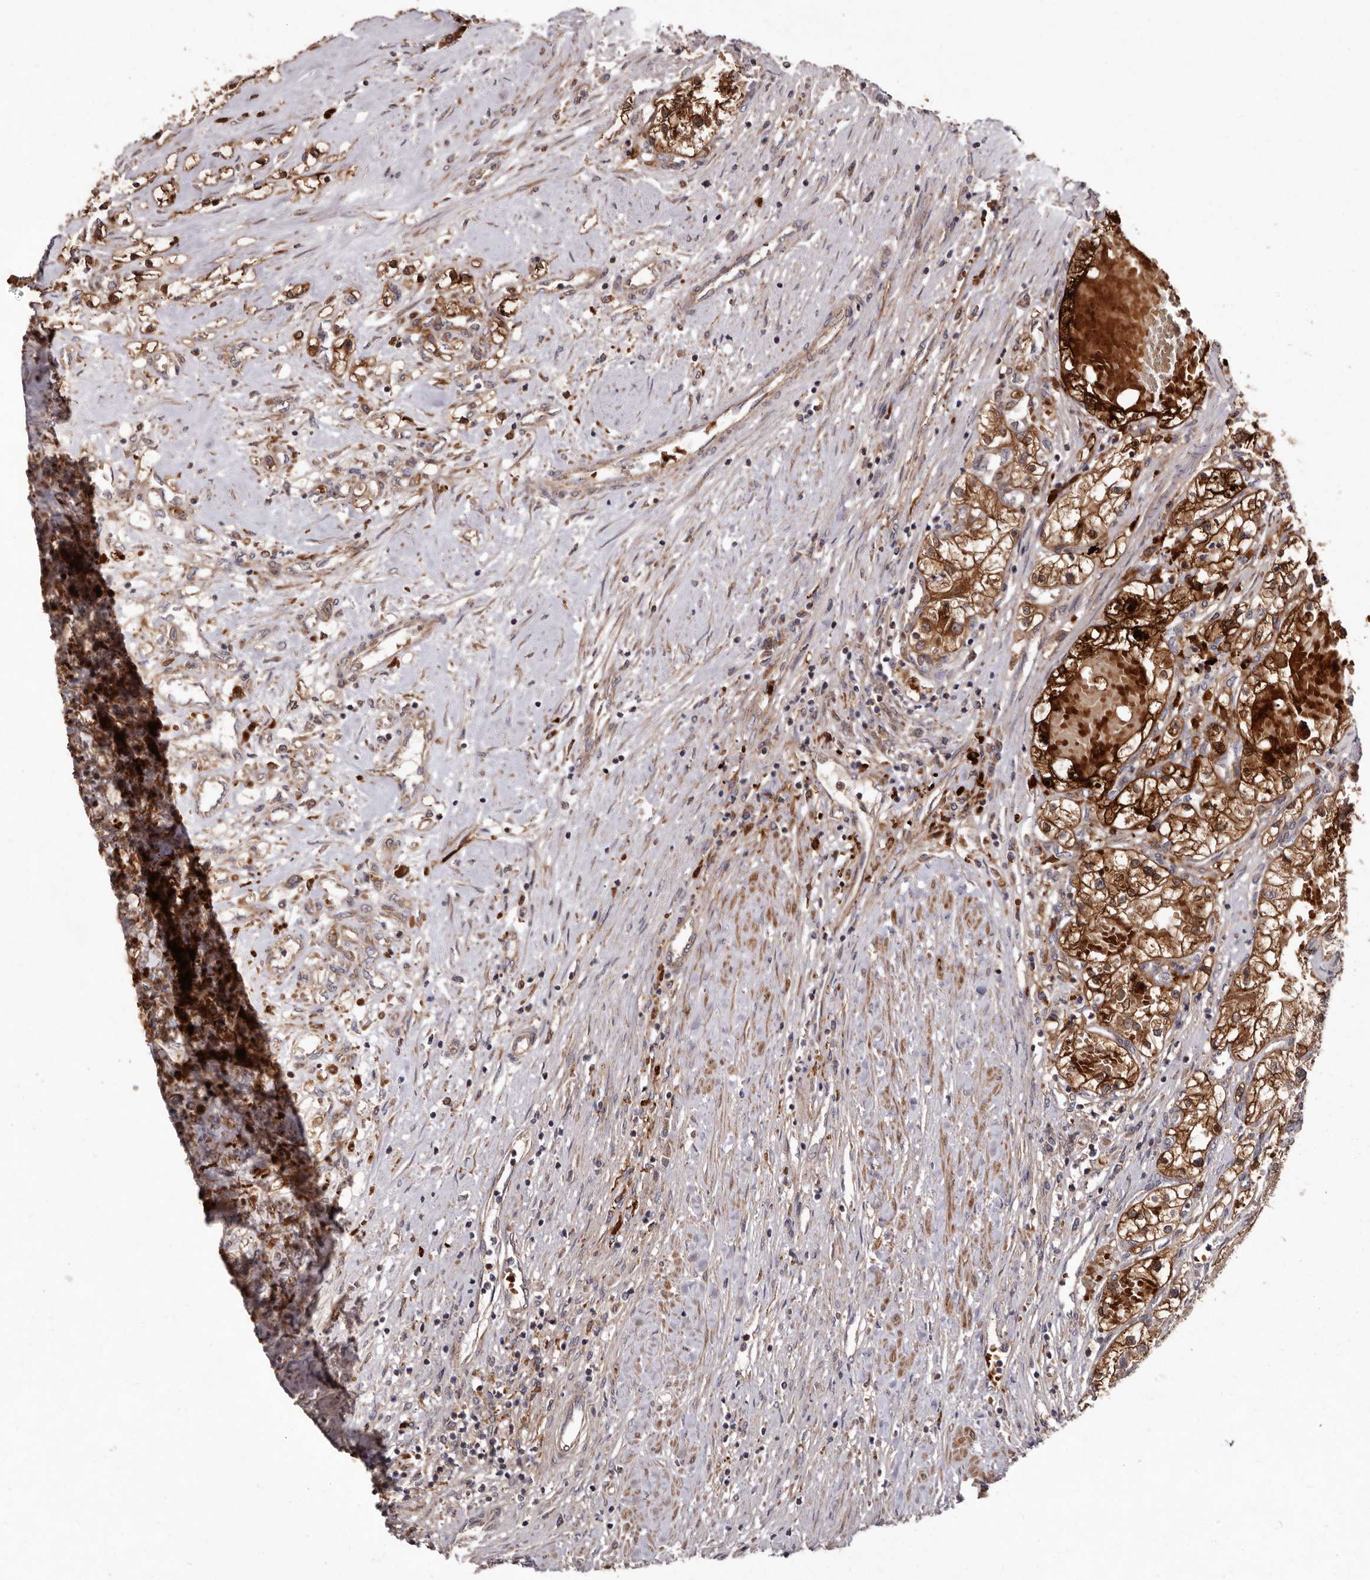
{"staining": {"intensity": "strong", "quantity": ">75%", "location": "cytoplasmic/membranous"}, "tissue": "renal cancer", "cell_type": "Tumor cells", "image_type": "cancer", "snomed": [{"axis": "morphology", "description": "Normal tissue, NOS"}, {"axis": "morphology", "description": "Adenocarcinoma, NOS"}, {"axis": "topography", "description": "Kidney"}], "caption": "A brown stain shows strong cytoplasmic/membranous staining of a protein in renal adenocarcinoma tumor cells.", "gene": "GOT1L1", "patient": {"sex": "male", "age": 68}}